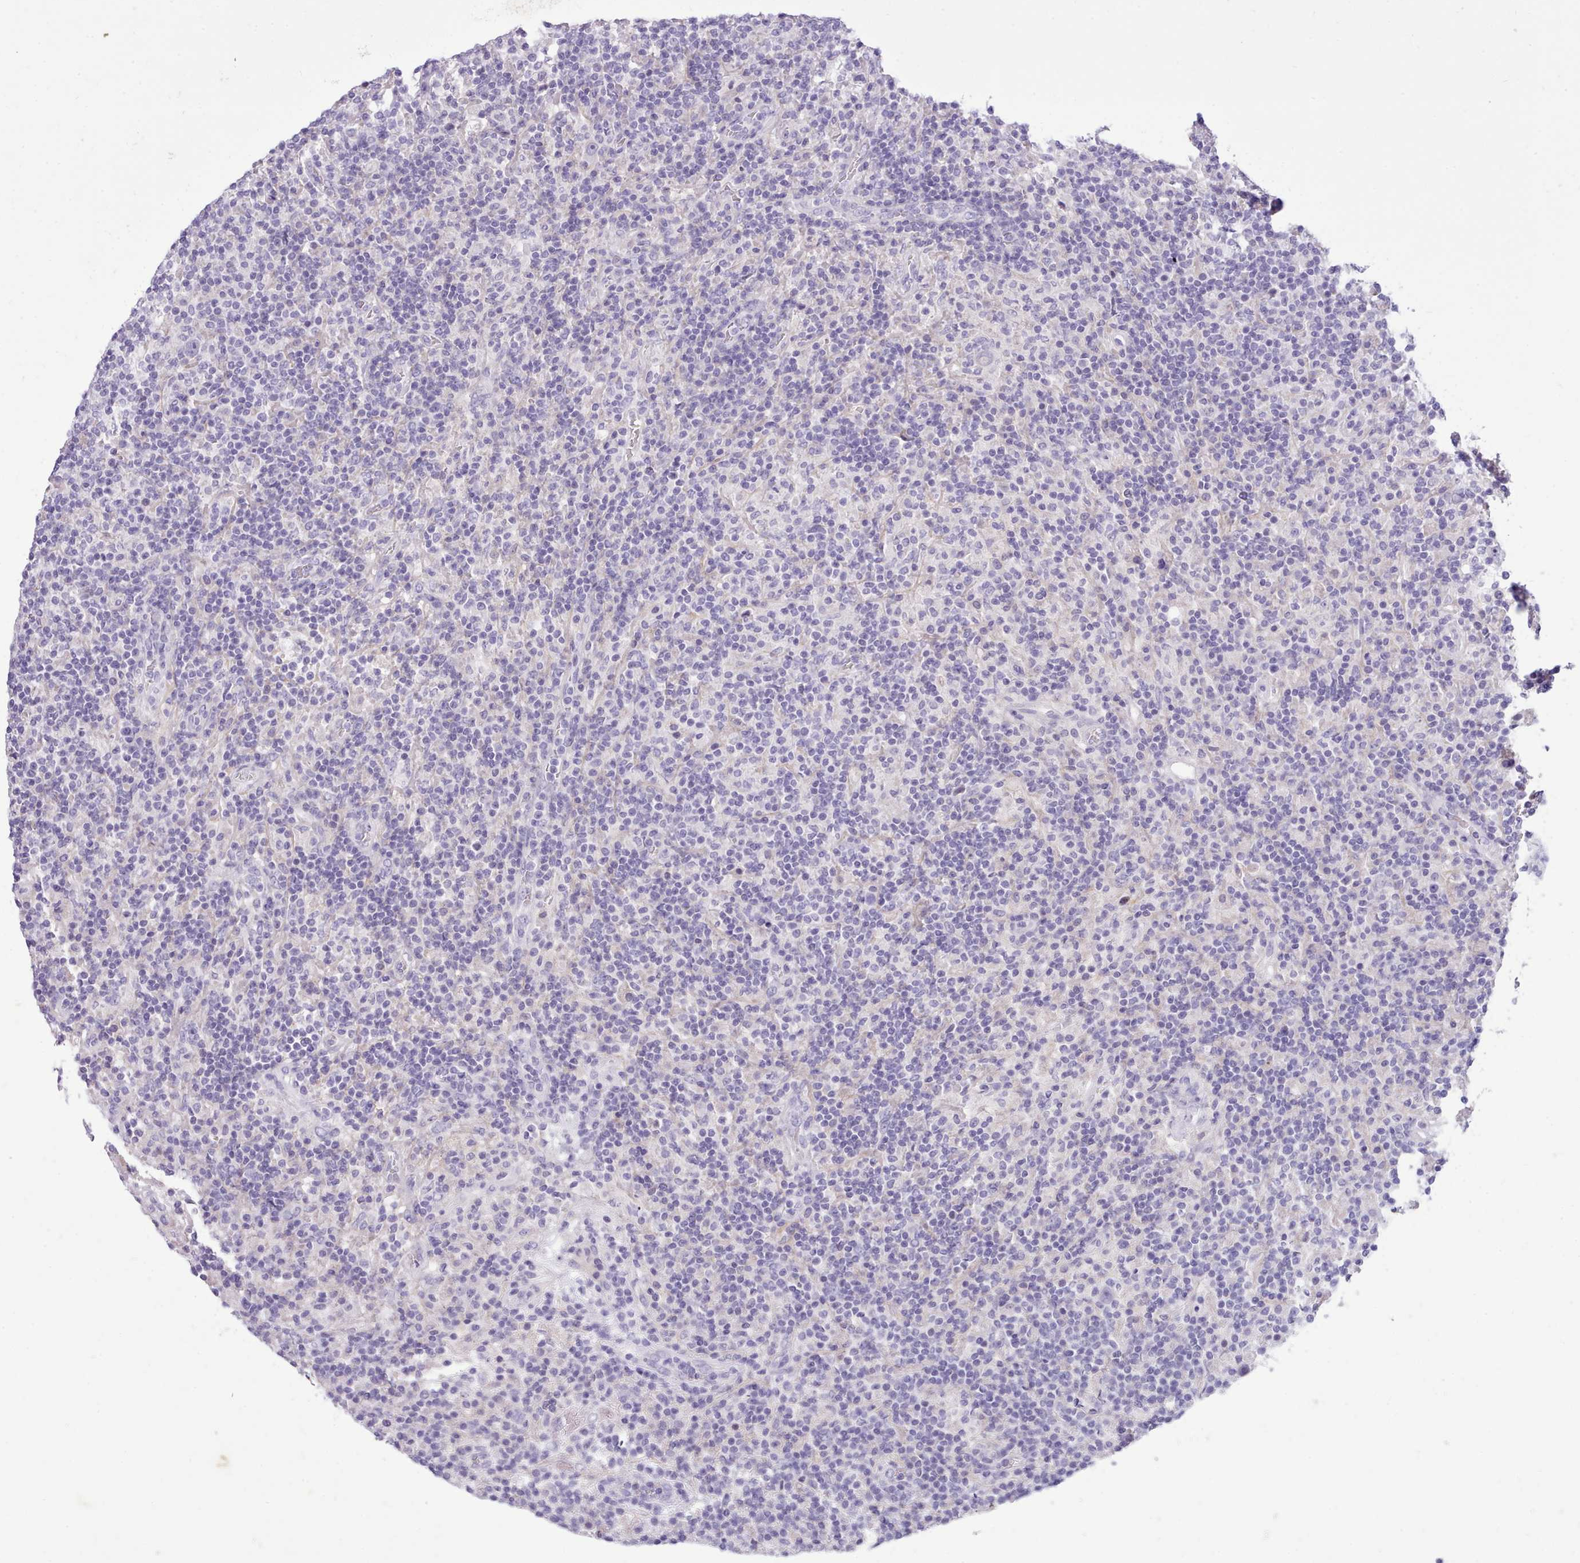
{"staining": {"intensity": "negative", "quantity": "none", "location": "none"}, "tissue": "lymphoma", "cell_type": "Tumor cells", "image_type": "cancer", "snomed": [{"axis": "morphology", "description": "Hodgkin's disease, NOS"}, {"axis": "topography", "description": "Lymph node"}], "caption": "The histopathology image displays no staining of tumor cells in lymphoma.", "gene": "CYP2A13", "patient": {"sex": "male", "age": 70}}